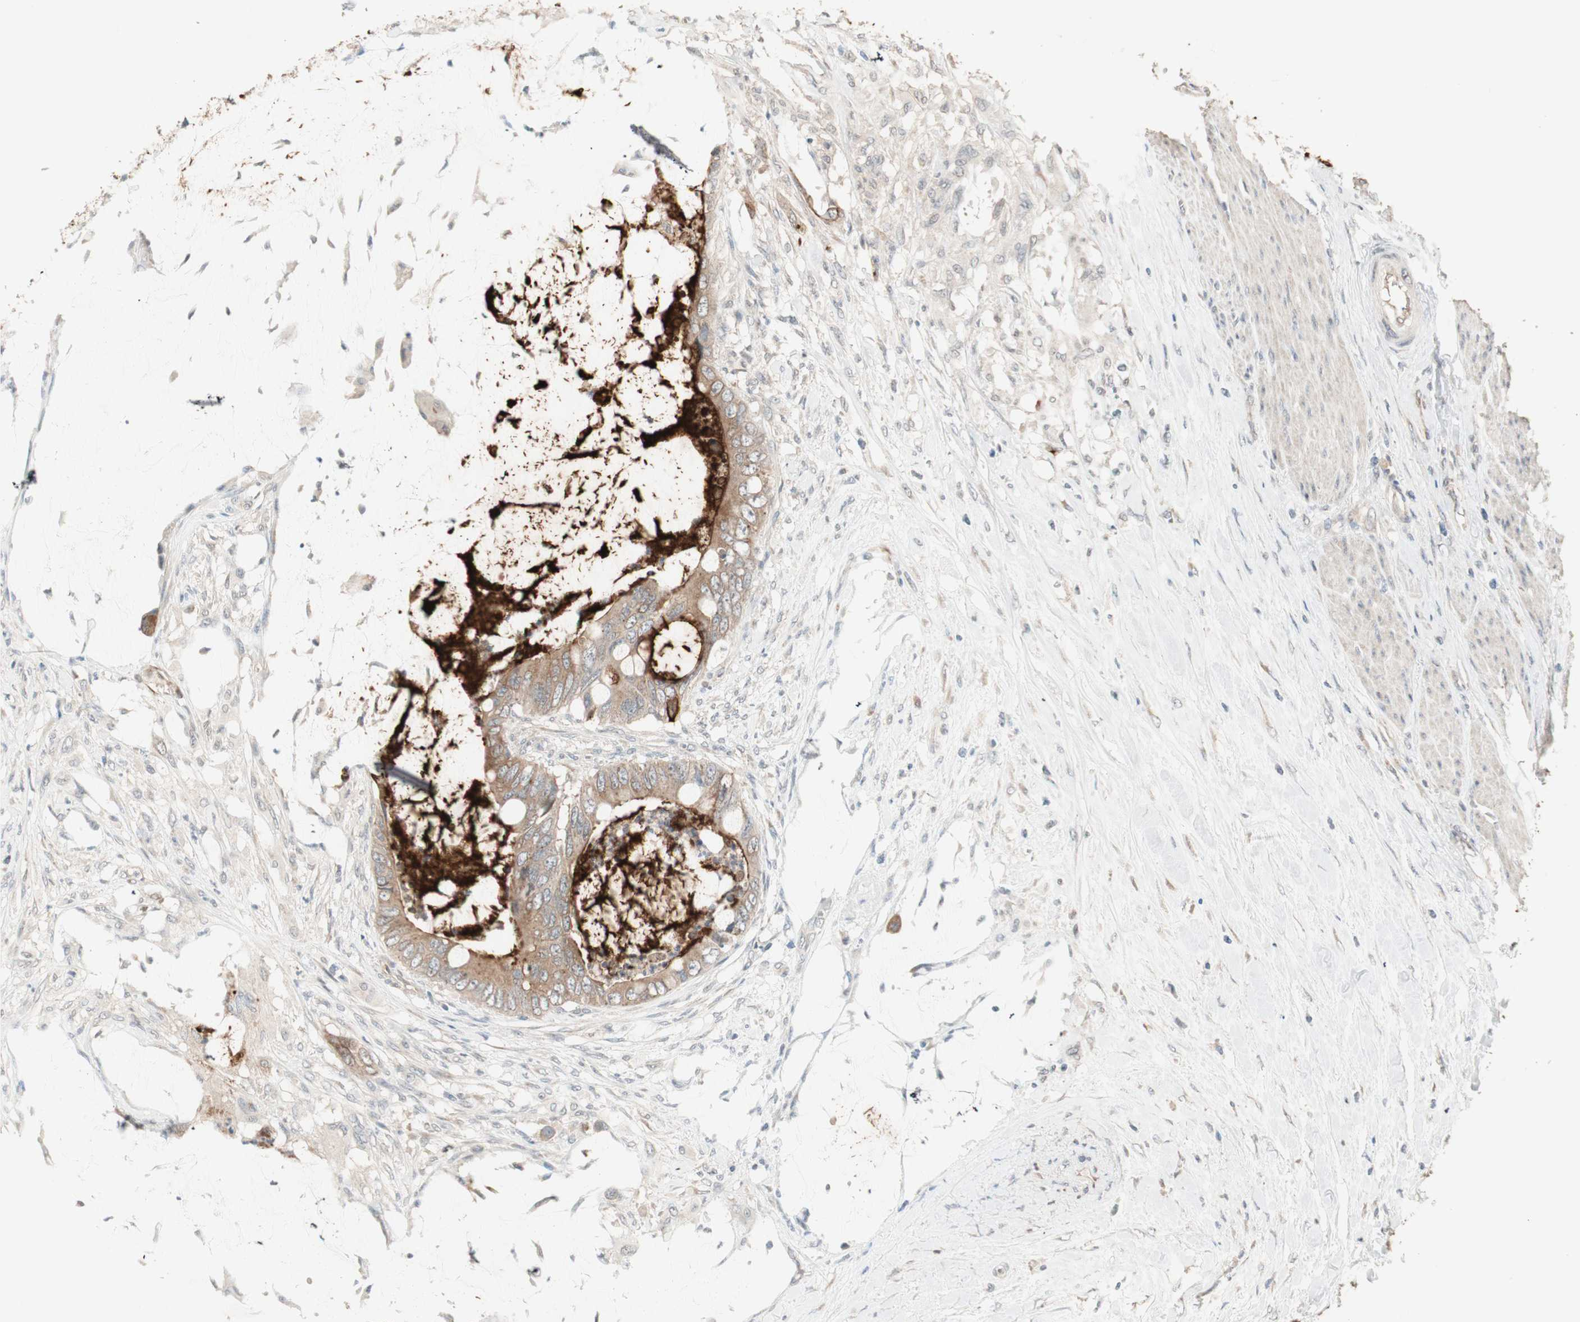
{"staining": {"intensity": "strong", "quantity": ">75%", "location": "cytoplasmic/membranous"}, "tissue": "colorectal cancer", "cell_type": "Tumor cells", "image_type": "cancer", "snomed": [{"axis": "morphology", "description": "Adenocarcinoma, NOS"}, {"axis": "topography", "description": "Rectum"}], "caption": "Adenocarcinoma (colorectal) stained for a protein (brown) reveals strong cytoplasmic/membranous positive expression in about >75% of tumor cells.", "gene": "TASOR", "patient": {"sex": "female", "age": 77}}